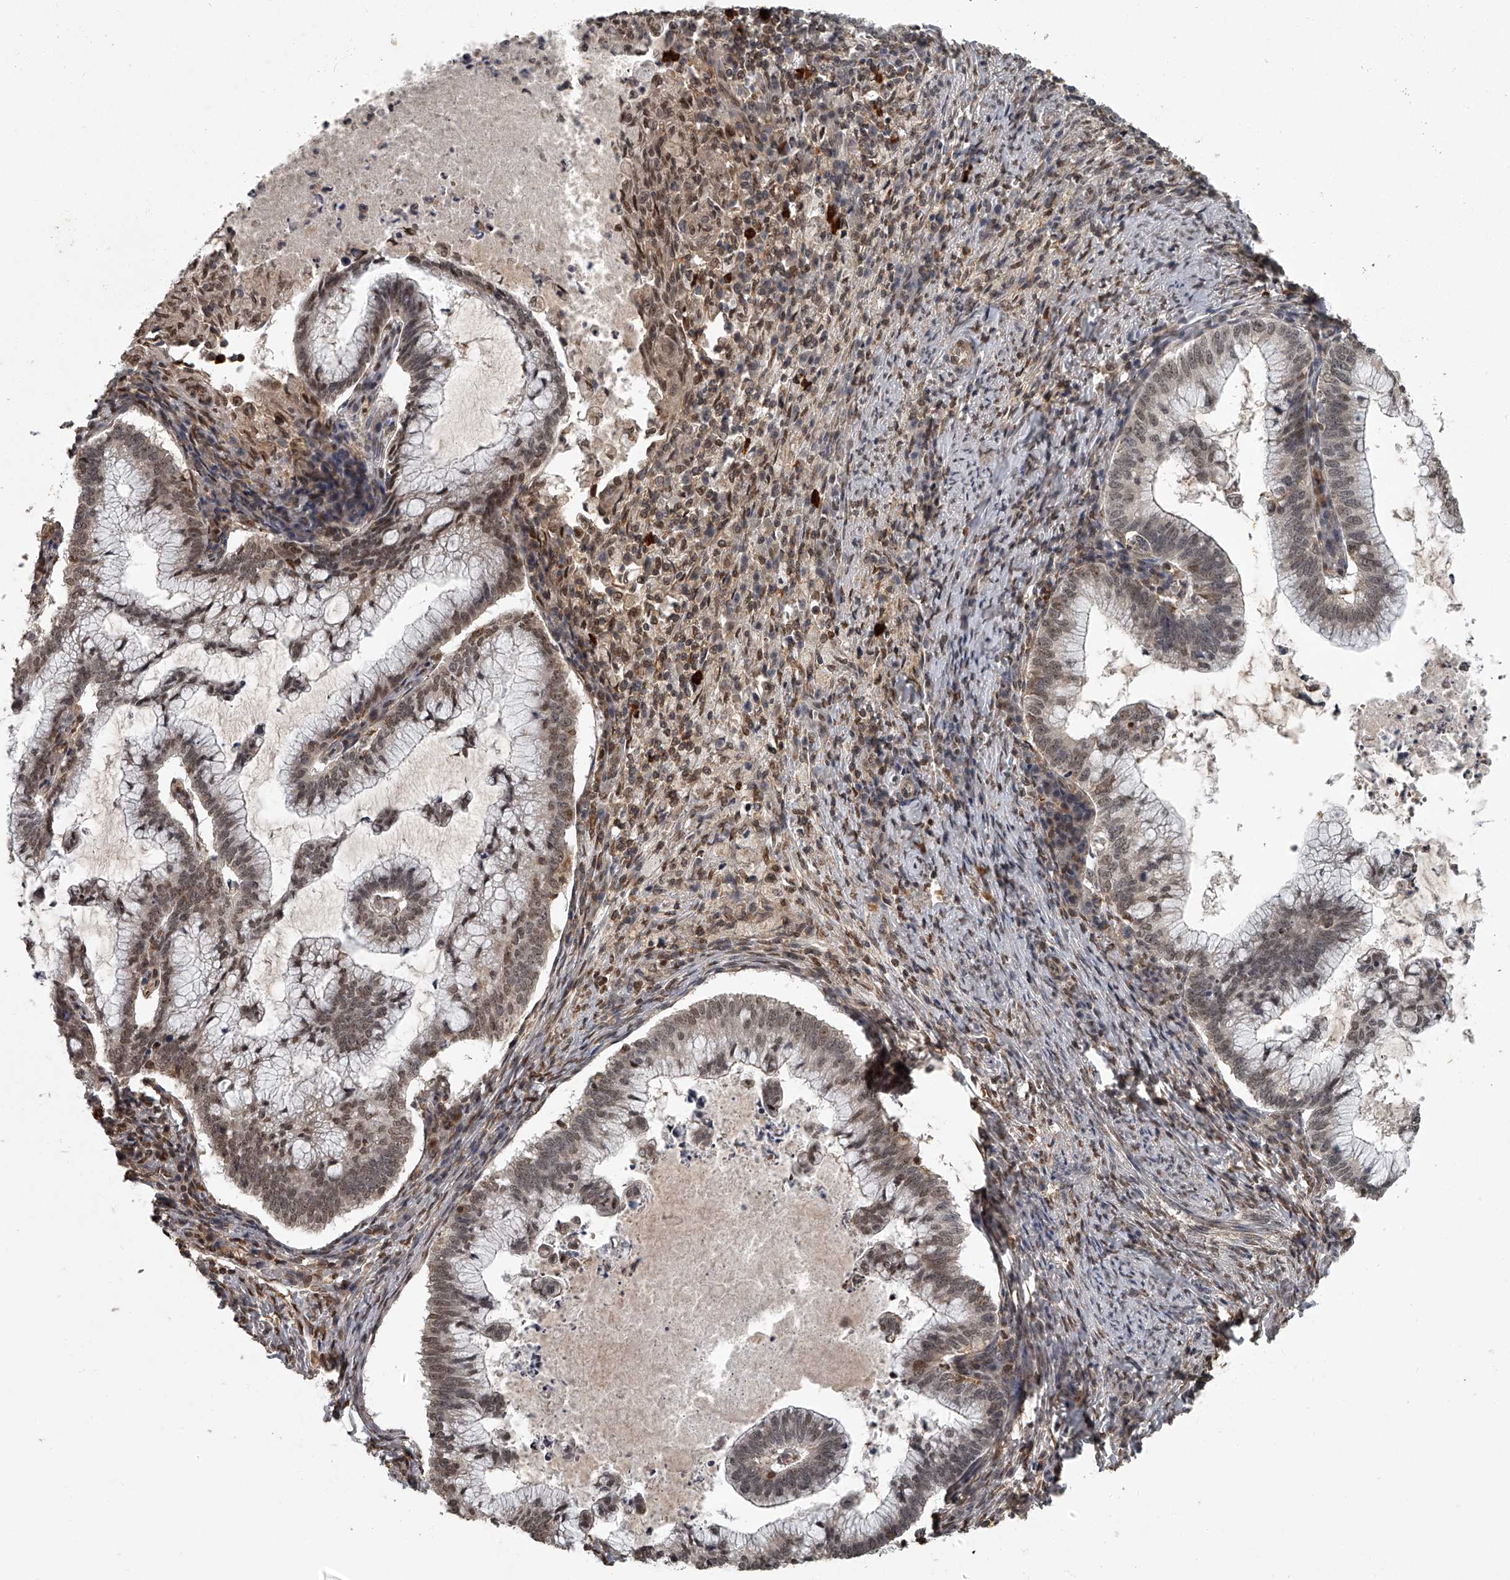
{"staining": {"intensity": "weak", "quantity": ">75%", "location": "nuclear"}, "tissue": "cervical cancer", "cell_type": "Tumor cells", "image_type": "cancer", "snomed": [{"axis": "morphology", "description": "Adenocarcinoma, NOS"}, {"axis": "topography", "description": "Cervix"}], "caption": "Immunohistochemistry (IHC) histopathology image of cervical cancer stained for a protein (brown), which displays low levels of weak nuclear expression in approximately >75% of tumor cells.", "gene": "PLEKHG1", "patient": {"sex": "female", "age": 36}}